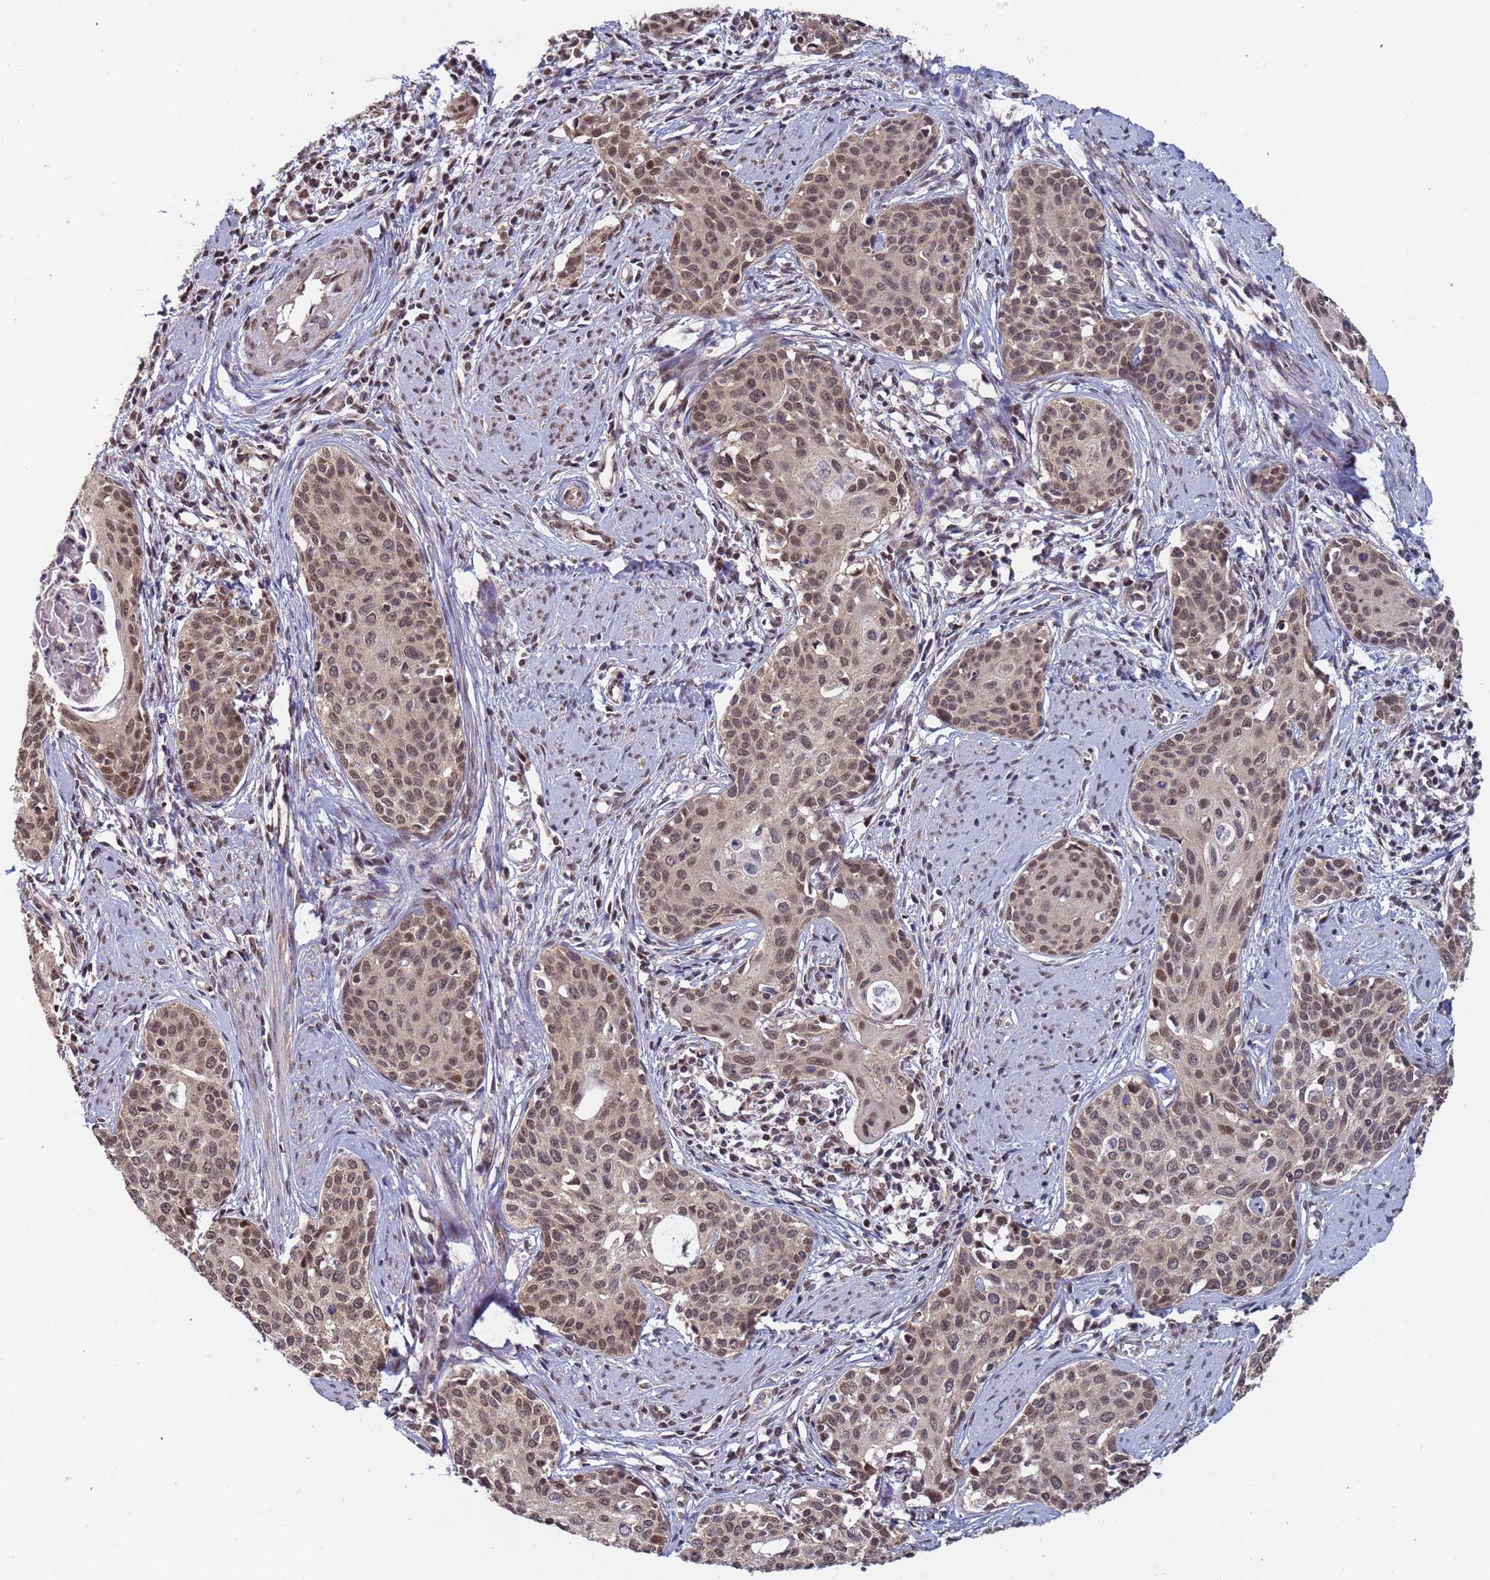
{"staining": {"intensity": "moderate", "quantity": ">75%", "location": "nuclear"}, "tissue": "cervical cancer", "cell_type": "Tumor cells", "image_type": "cancer", "snomed": [{"axis": "morphology", "description": "Squamous cell carcinoma, NOS"}, {"axis": "topography", "description": "Cervix"}], "caption": "Protein staining shows moderate nuclear staining in approximately >75% of tumor cells in cervical cancer (squamous cell carcinoma). The protein of interest is stained brown, and the nuclei are stained in blue (DAB (3,3'-diaminobenzidine) IHC with brightfield microscopy, high magnification).", "gene": "DENND2B", "patient": {"sex": "female", "age": 46}}